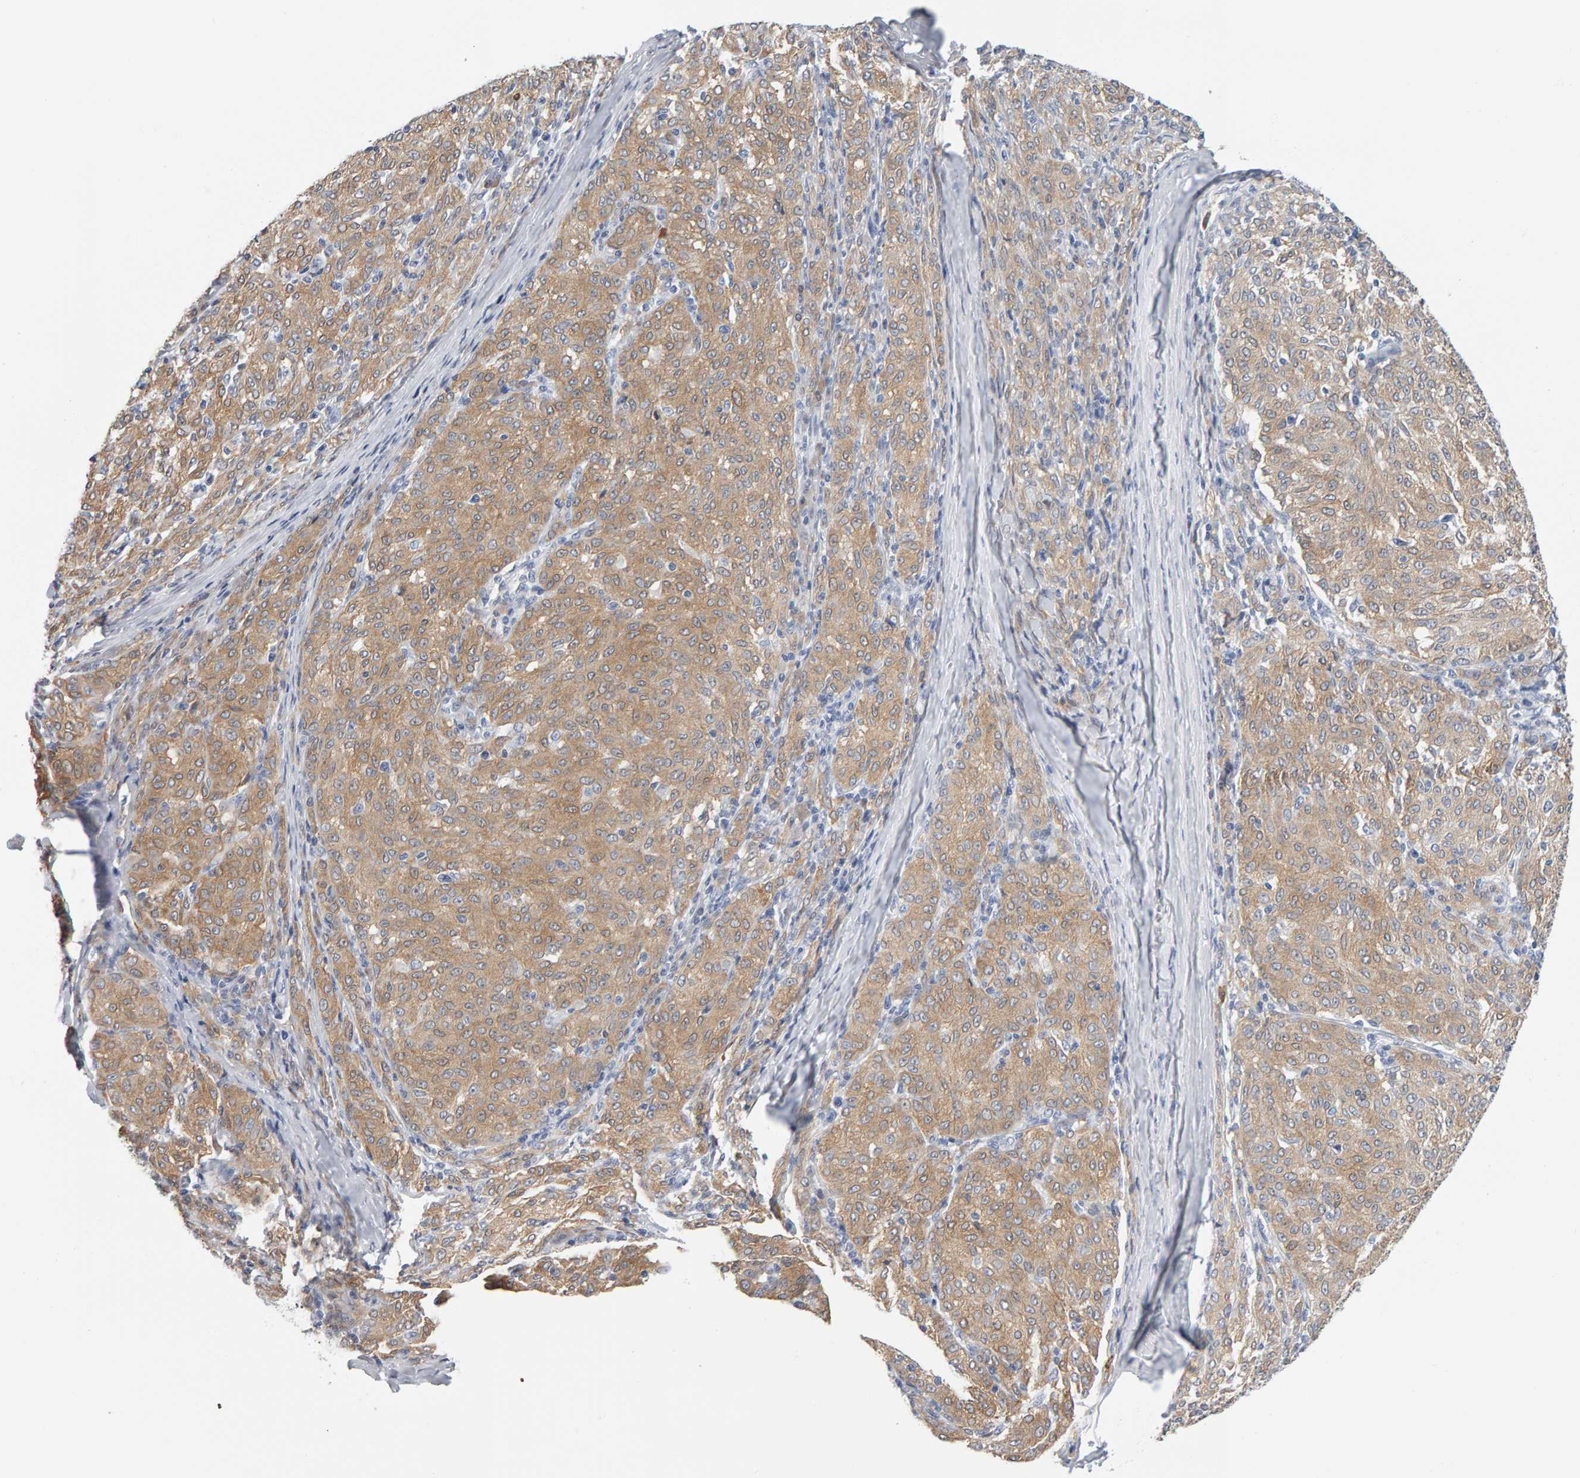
{"staining": {"intensity": "weak", "quantity": ">75%", "location": "cytoplasmic/membranous"}, "tissue": "melanoma", "cell_type": "Tumor cells", "image_type": "cancer", "snomed": [{"axis": "morphology", "description": "Malignant melanoma, NOS"}, {"axis": "topography", "description": "Skin"}], "caption": "Immunohistochemistry (IHC) (DAB) staining of malignant melanoma reveals weak cytoplasmic/membranous protein positivity in about >75% of tumor cells.", "gene": "CTH", "patient": {"sex": "female", "age": 72}}